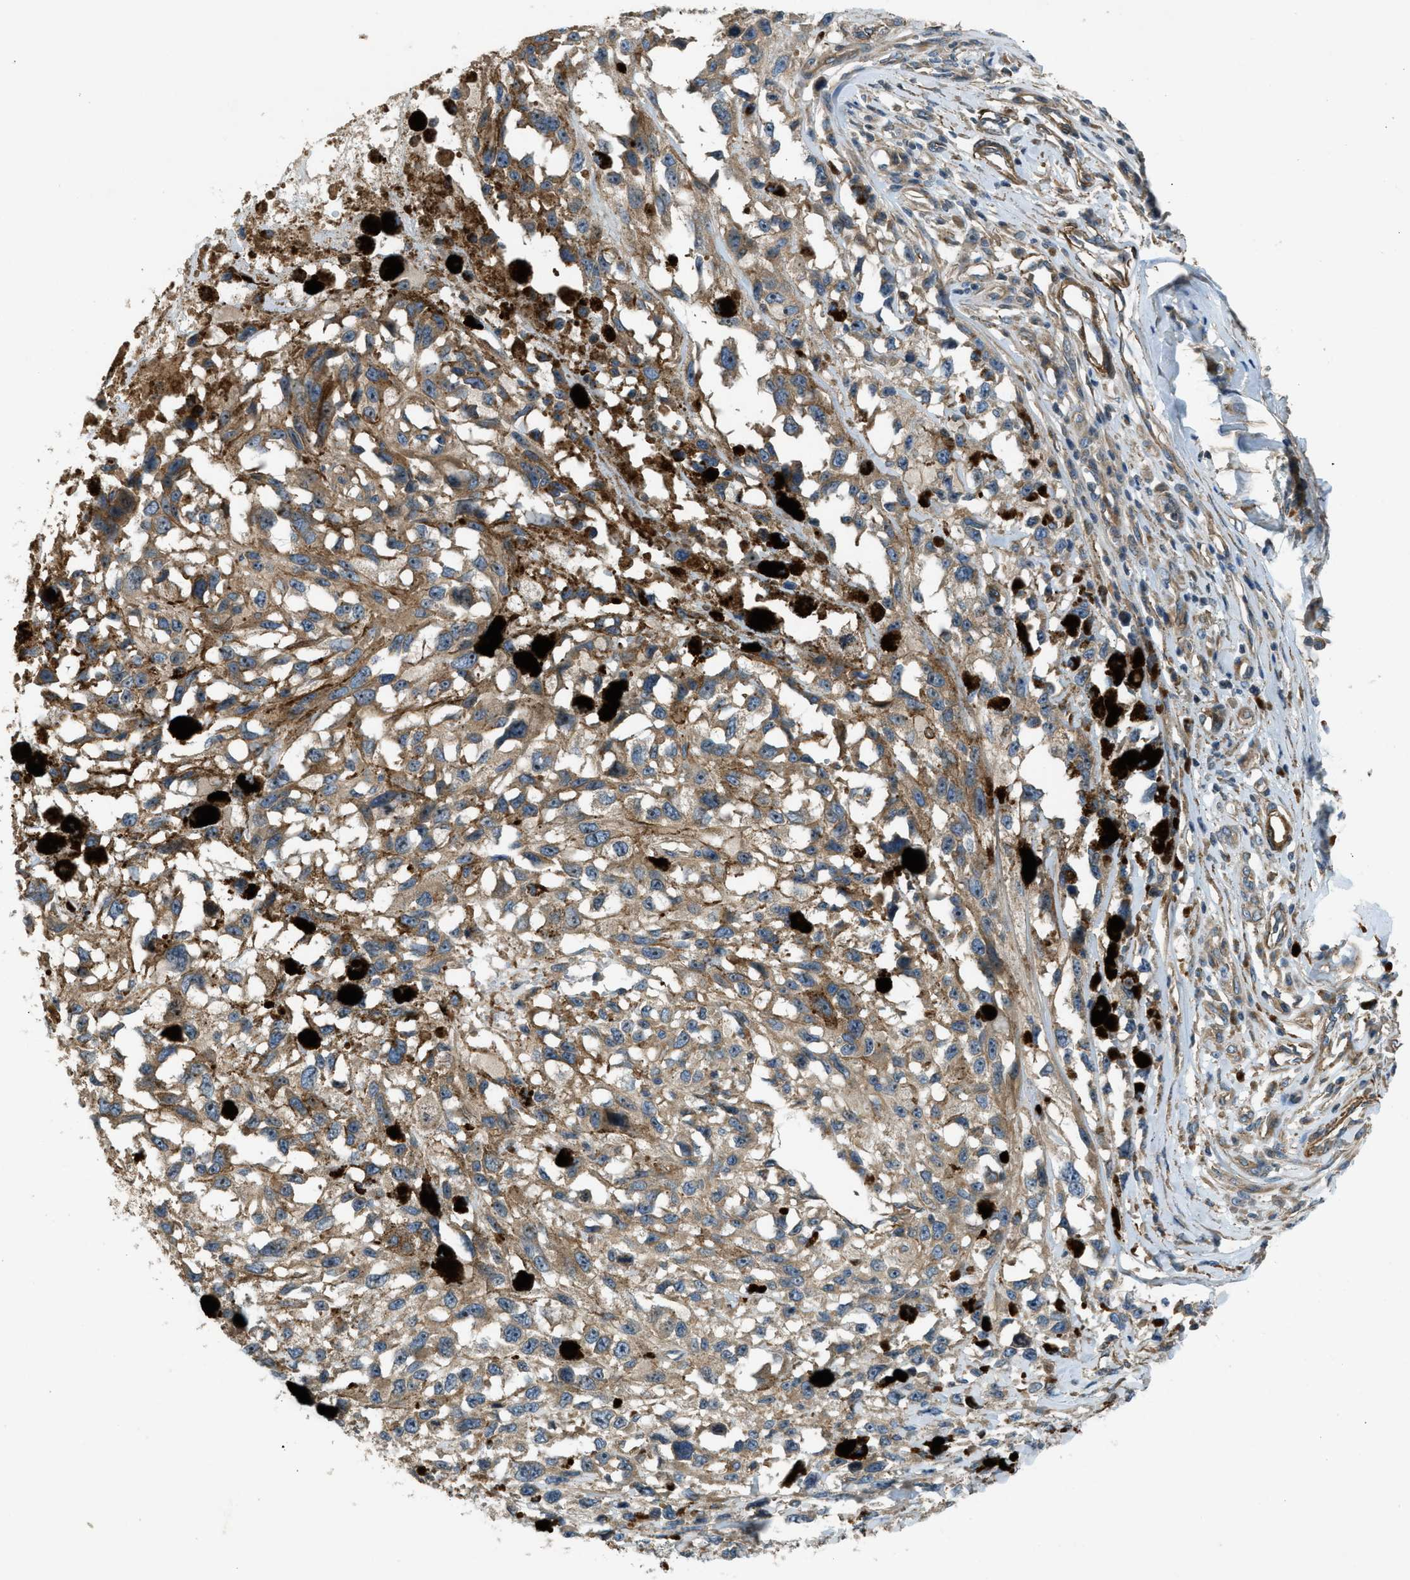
{"staining": {"intensity": "moderate", "quantity": ">75%", "location": "cytoplasmic/membranous"}, "tissue": "melanoma", "cell_type": "Tumor cells", "image_type": "cancer", "snomed": [{"axis": "morphology", "description": "Malignant melanoma, Metastatic site"}, {"axis": "topography", "description": "Lymph node"}], "caption": "Immunohistochemistry (IHC) image of neoplastic tissue: malignant melanoma (metastatic site) stained using immunohistochemistry demonstrates medium levels of moderate protein expression localized specifically in the cytoplasmic/membranous of tumor cells, appearing as a cytoplasmic/membranous brown color.", "gene": "VEZT", "patient": {"sex": "male", "age": 59}}